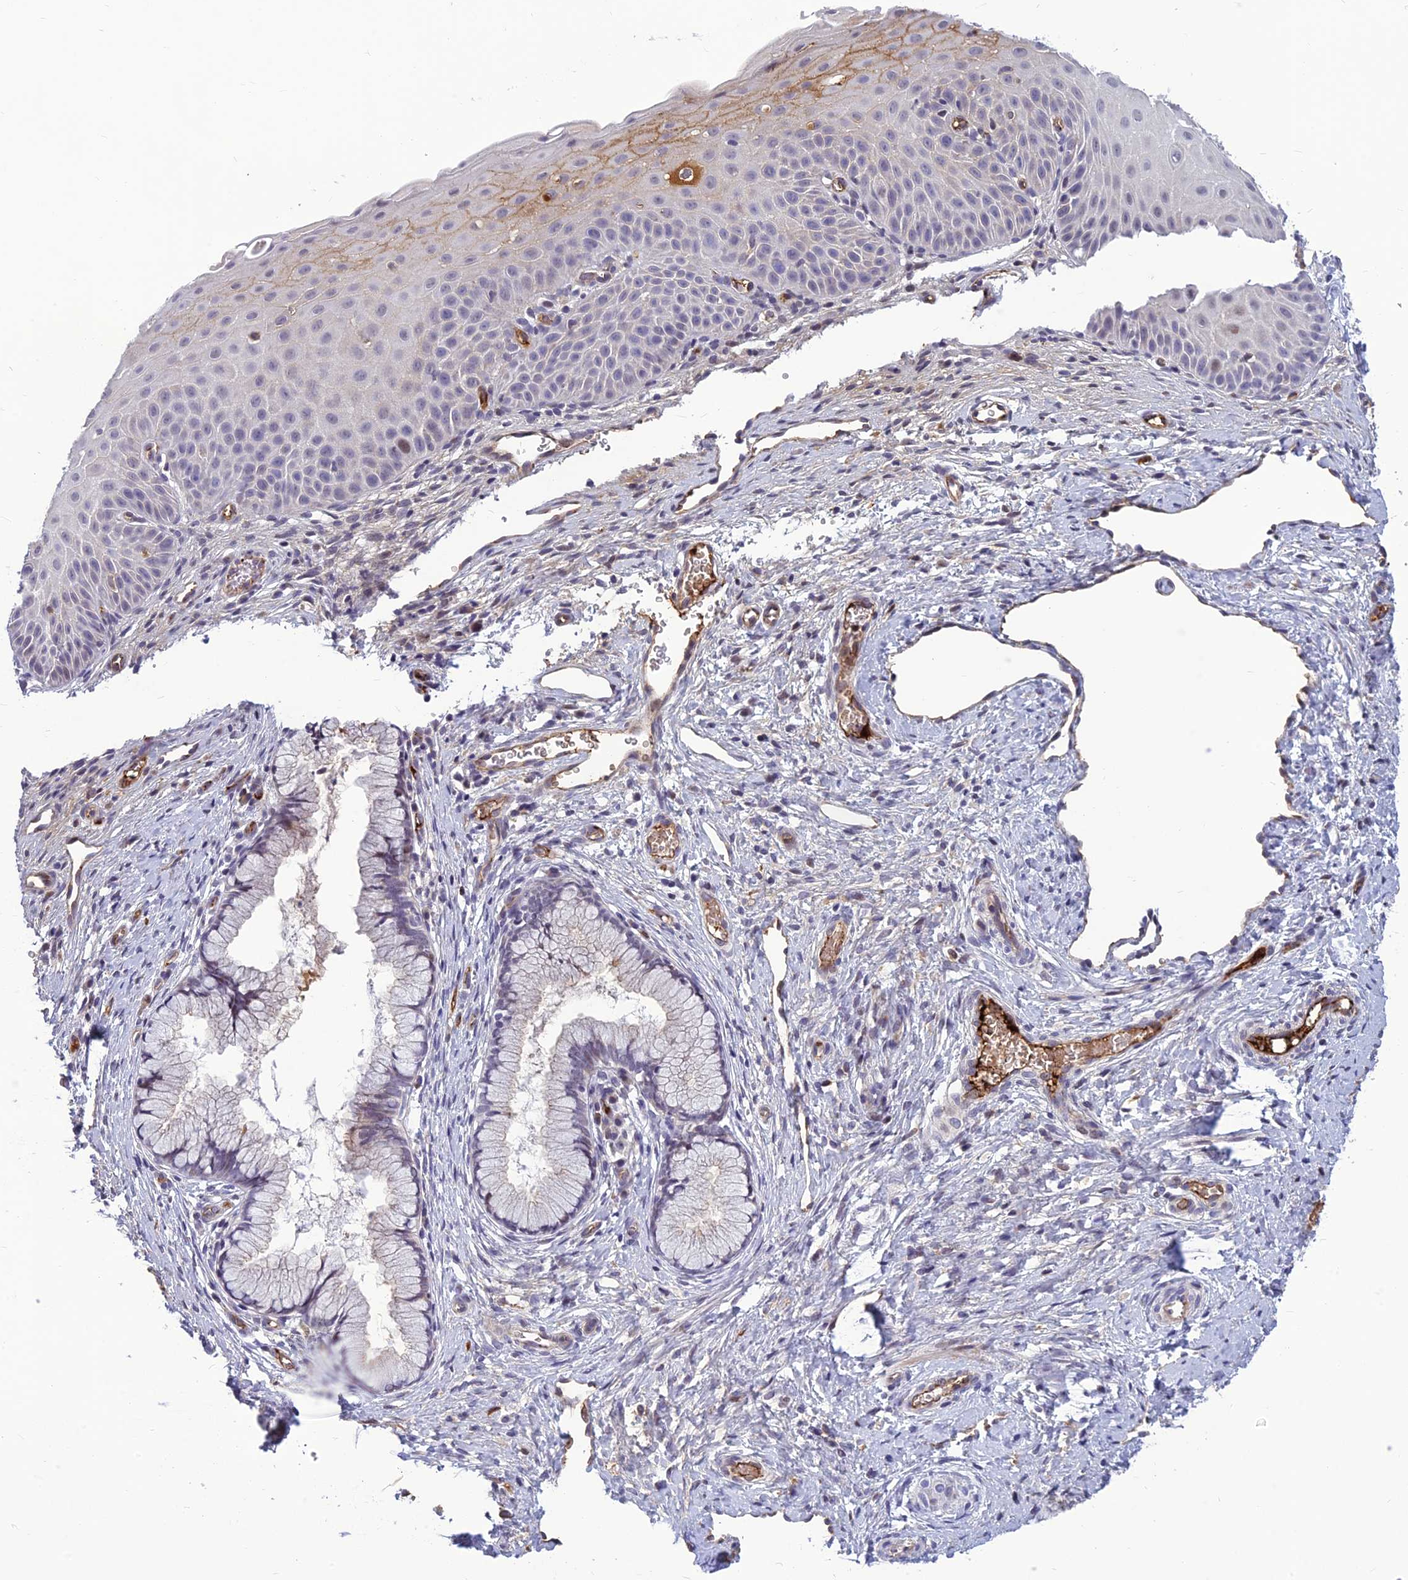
{"staining": {"intensity": "negative", "quantity": "none", "location": "none"}, "tissue": "cervix", "cell_type": "Glandular cells", "image_type": "normal", "snomed": [{"axis": "morphology", "description": "Normal tissue, NOS"}, {"axis": "topography", "description": "Cervix"}], "caption": "Immunohistochemical staining of benign cervix shows no significant positivity in glandular cells.", "gene": "CLEC11A", "patient": {"sex": "female", "age": 36}}